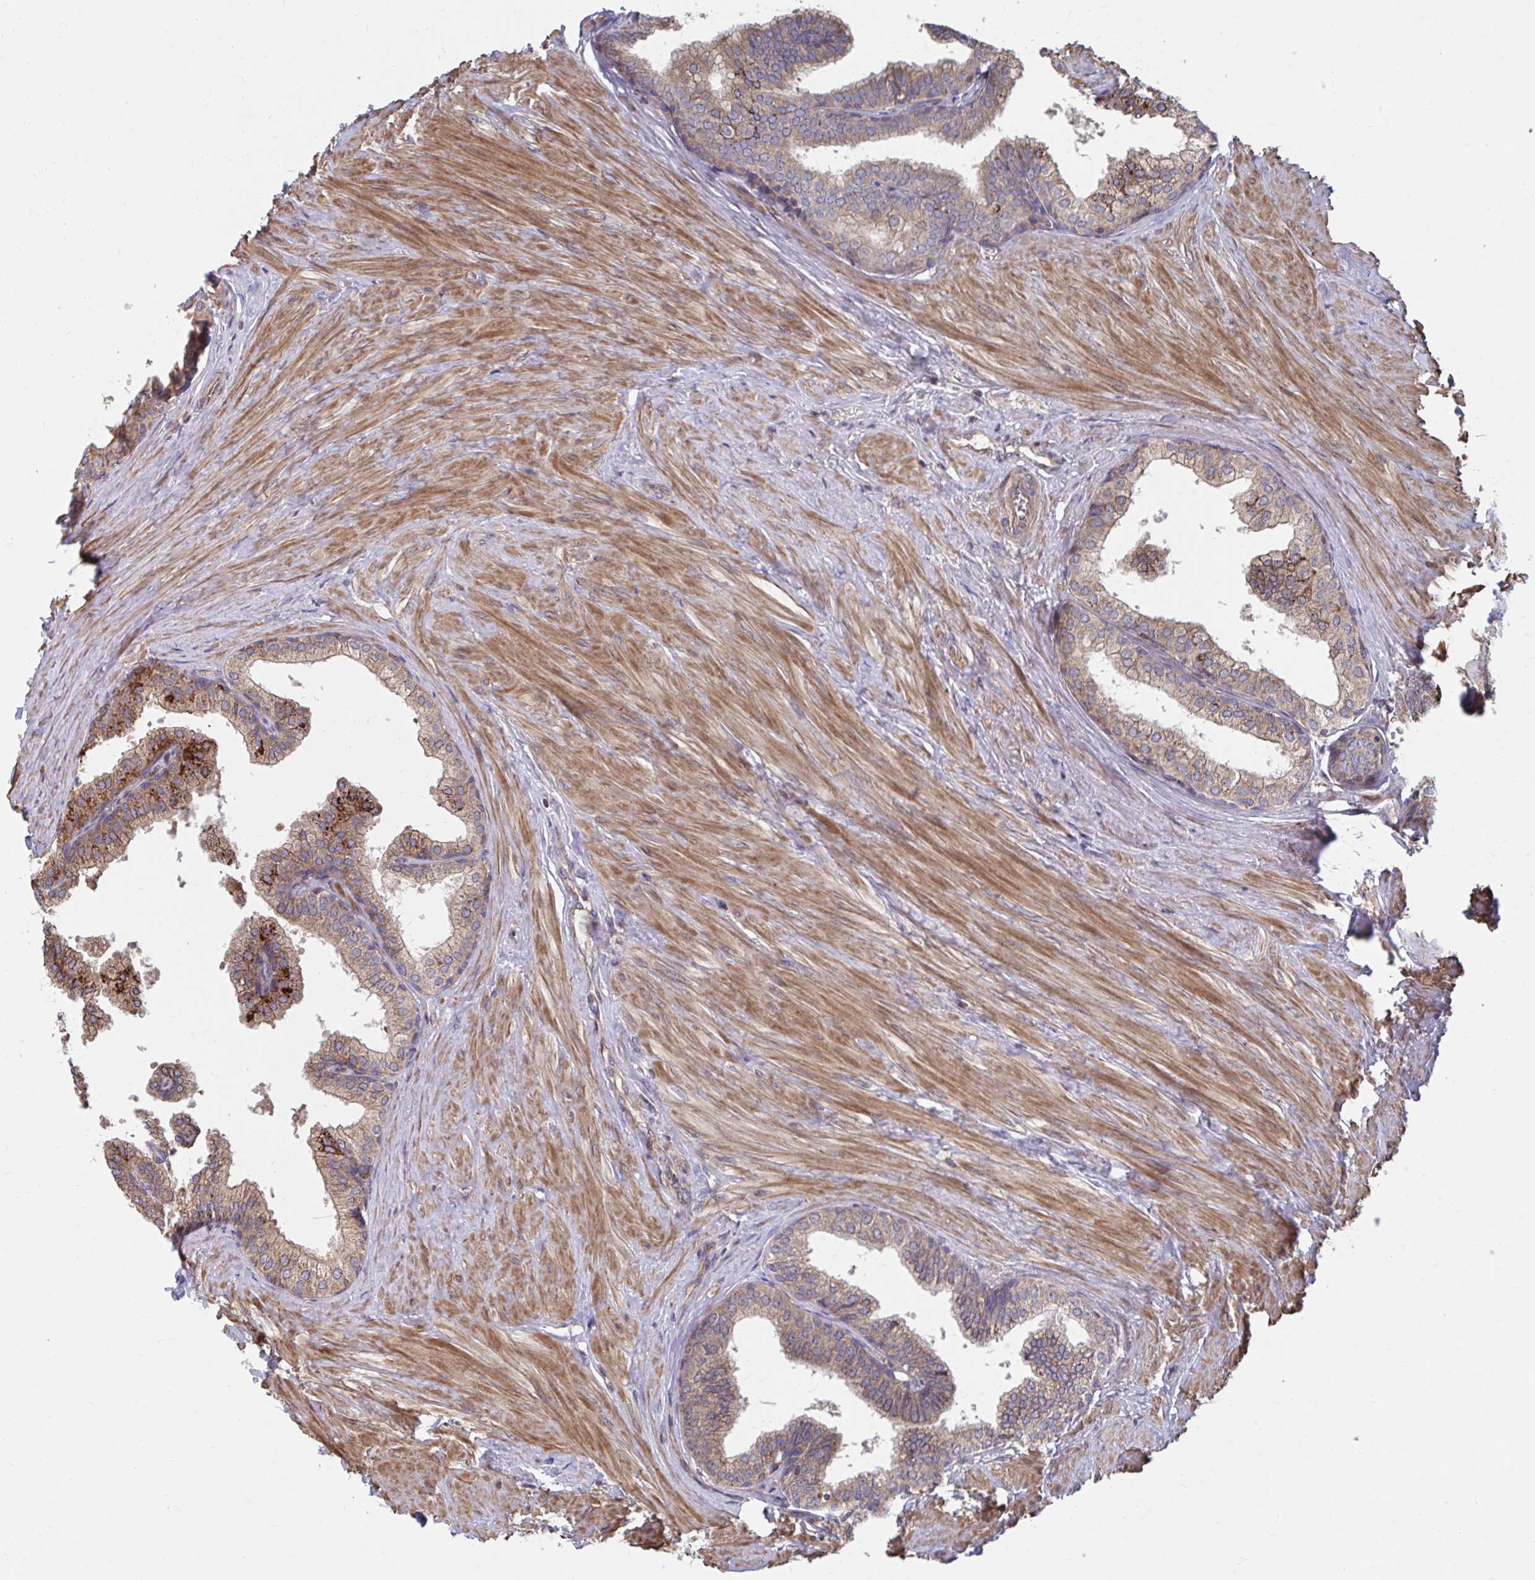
{"staining": {"intensity": "strong", "quantity": "25%-75%", "location": "cytoplasmic/membranous"}, "tissue": "prostate", "cell_type": "Glandular cells", "image_type": "normal", "snomed": [{"axis": "morphology", "description": "Normal tissue, NOS"}, {"axis": "topography", "description": "Prostate"}, {"axis": "topography", "description": "Peripheral nerve tissue"}], "caption": "Brown immunohistochemical staining in unremarkable human prostate displays strong cytoplasmic/membranous expression in approximately 25%-75% of glandular cells.", "gene": "FAM89A", "patient": {"sex": "male", "age": 55}}